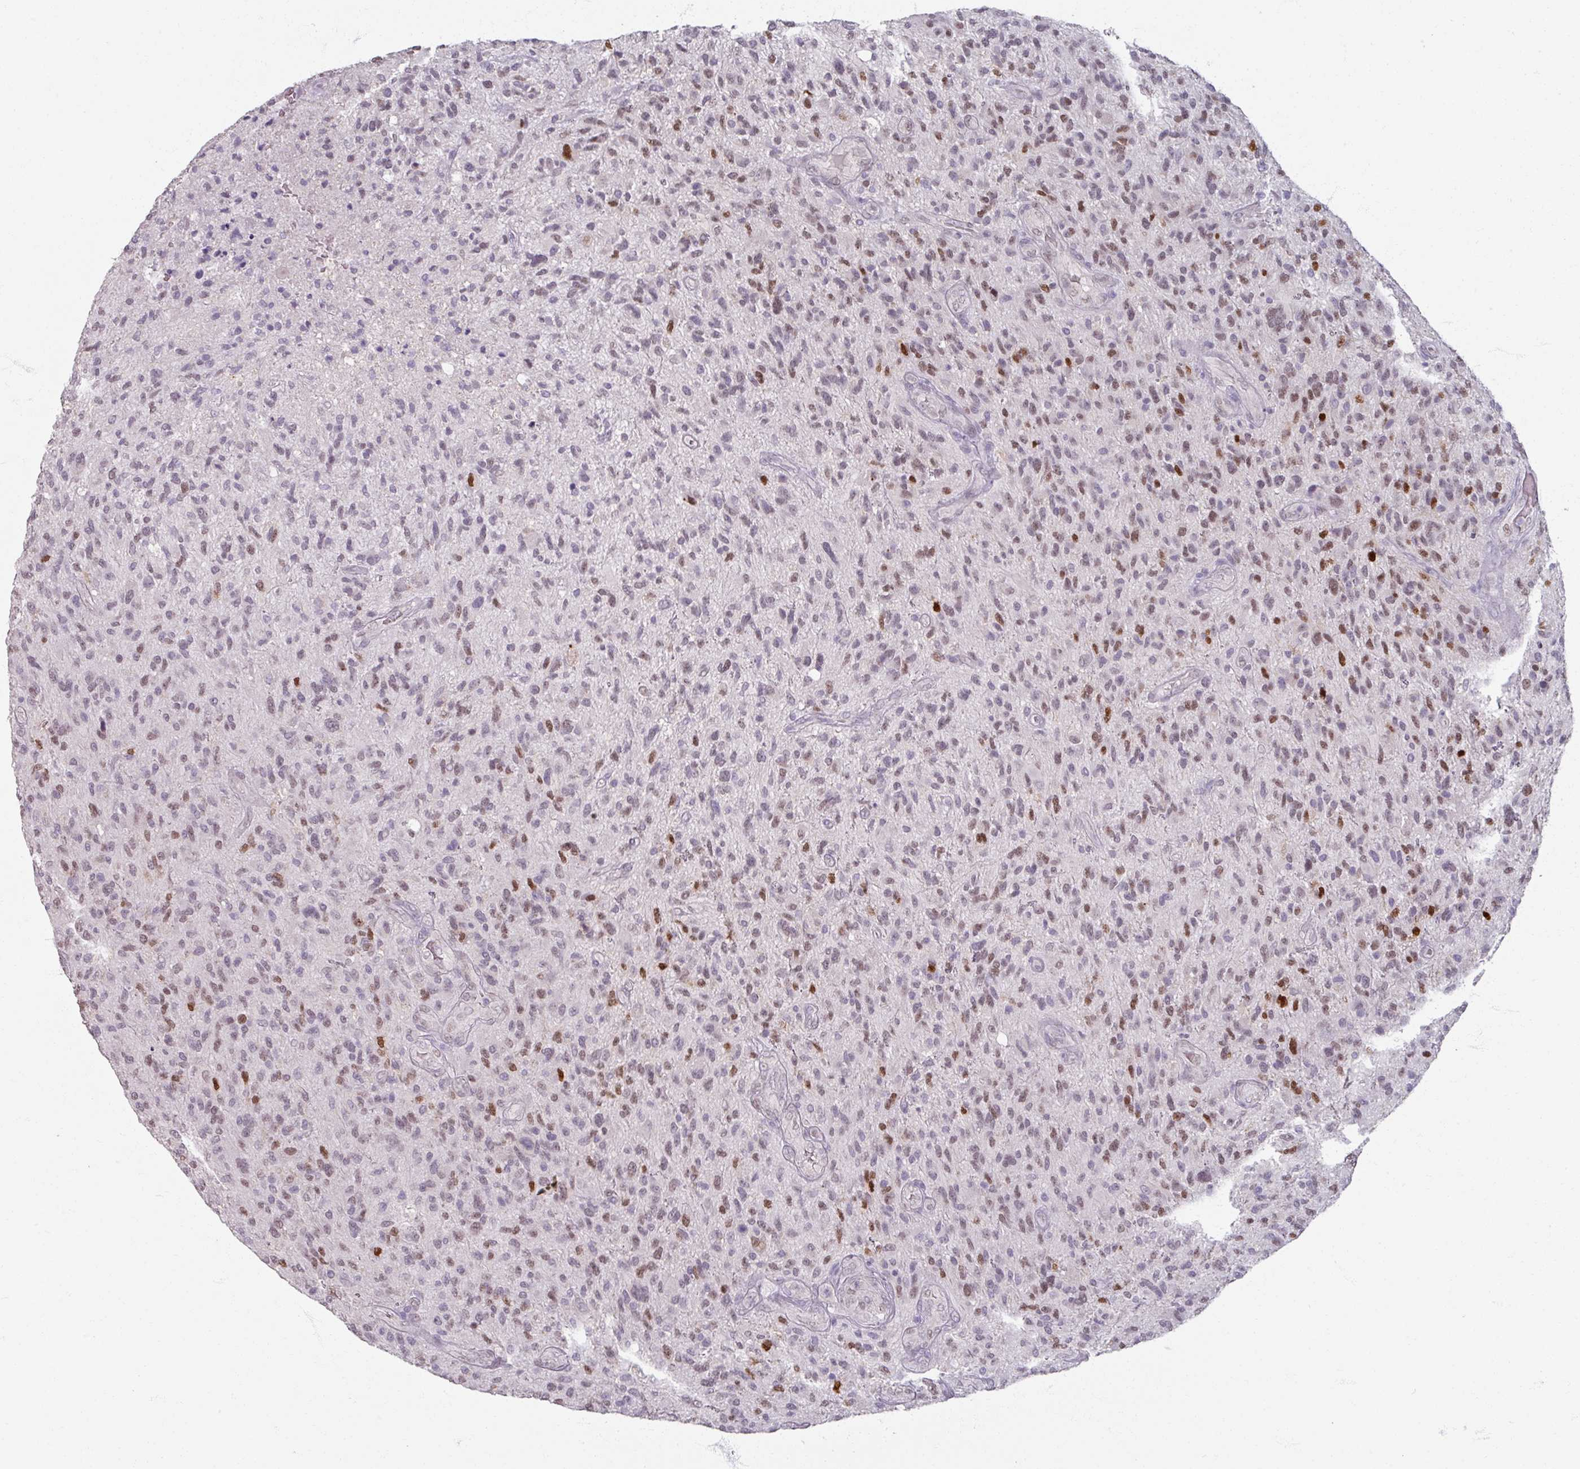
{"staining": {"intensity": "moderate", "quantity": "25%-75%", "location": "nuclear"}, "tissue": "glioma", "cell_type": "Tumor cells", "image_type": "cancer", "snomed": [{"axis": "morphology", "description": "Glioma, malignant, High grade"}, {"axis": "topography", "description": "Brain"}], "caption": "Glioma tissue demonstrates moderate nuclear staining in about 25%-75% of tumor cells, visualized by immunohistochemistry. (DAB (3,3'-diaminobenzidine) = brown stain, brightfield microscopy at high magnification).", "gene": "SOX11", "patient": {"sex": "male", "age": 47}}